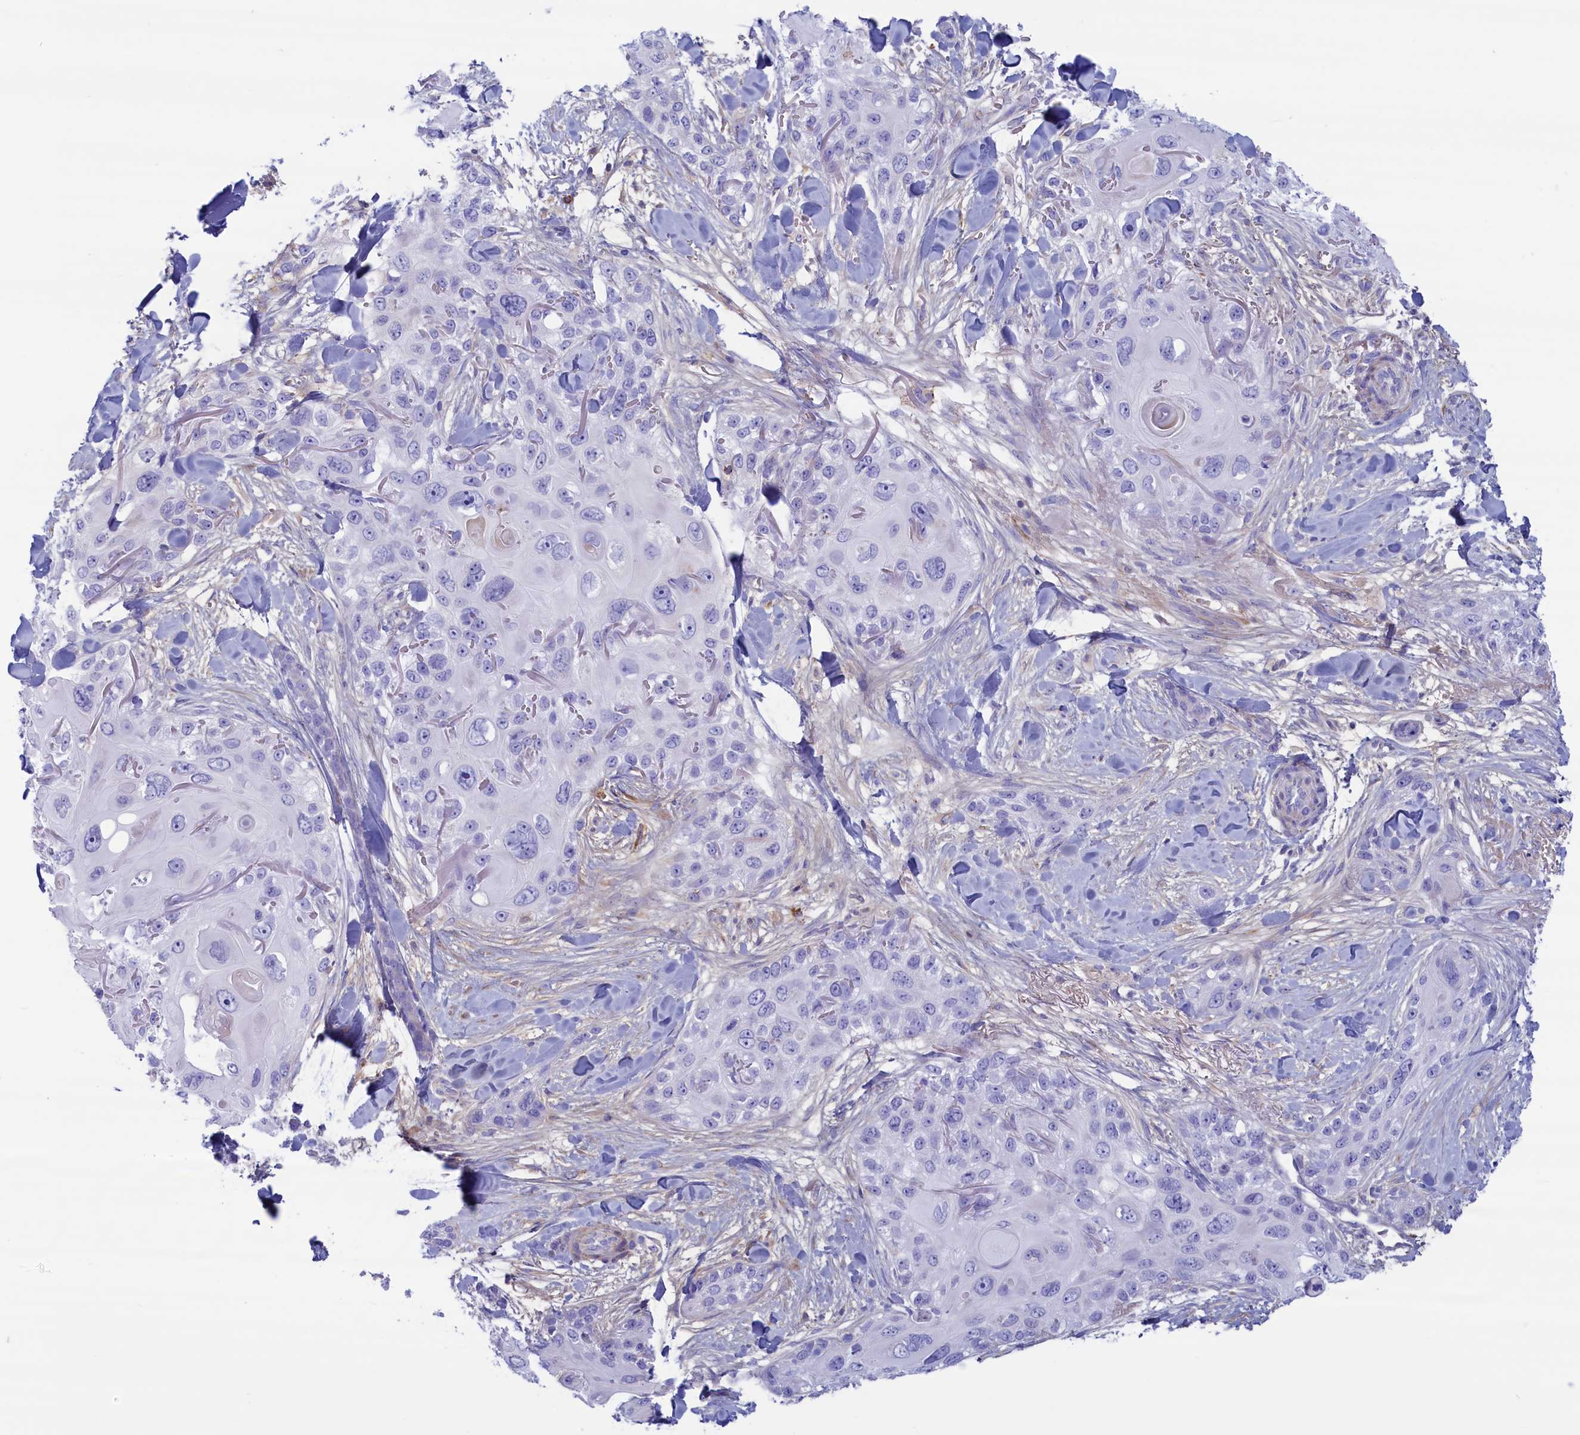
{"staining": {"intensity": "negative", "quantity": "none", "location": "none"}, "tissue": "skin cancer", "cell_type": "Tumor cells", "image_type": "cancer", "snomed": [{"axis": "morphology", "description": "Normal tissue, NOS"}, {"axis": "morphology", "description": "Squamous cell carcinoma, NOS"}, {"axis": "topography", "description": "Skin"}], "caption": "Skin cancer was stained to show a protein in brown. There is no significant positivity in tumor cells.", "gene": "MPV17L2", "patient": {"sex": "male", "age": 72}}